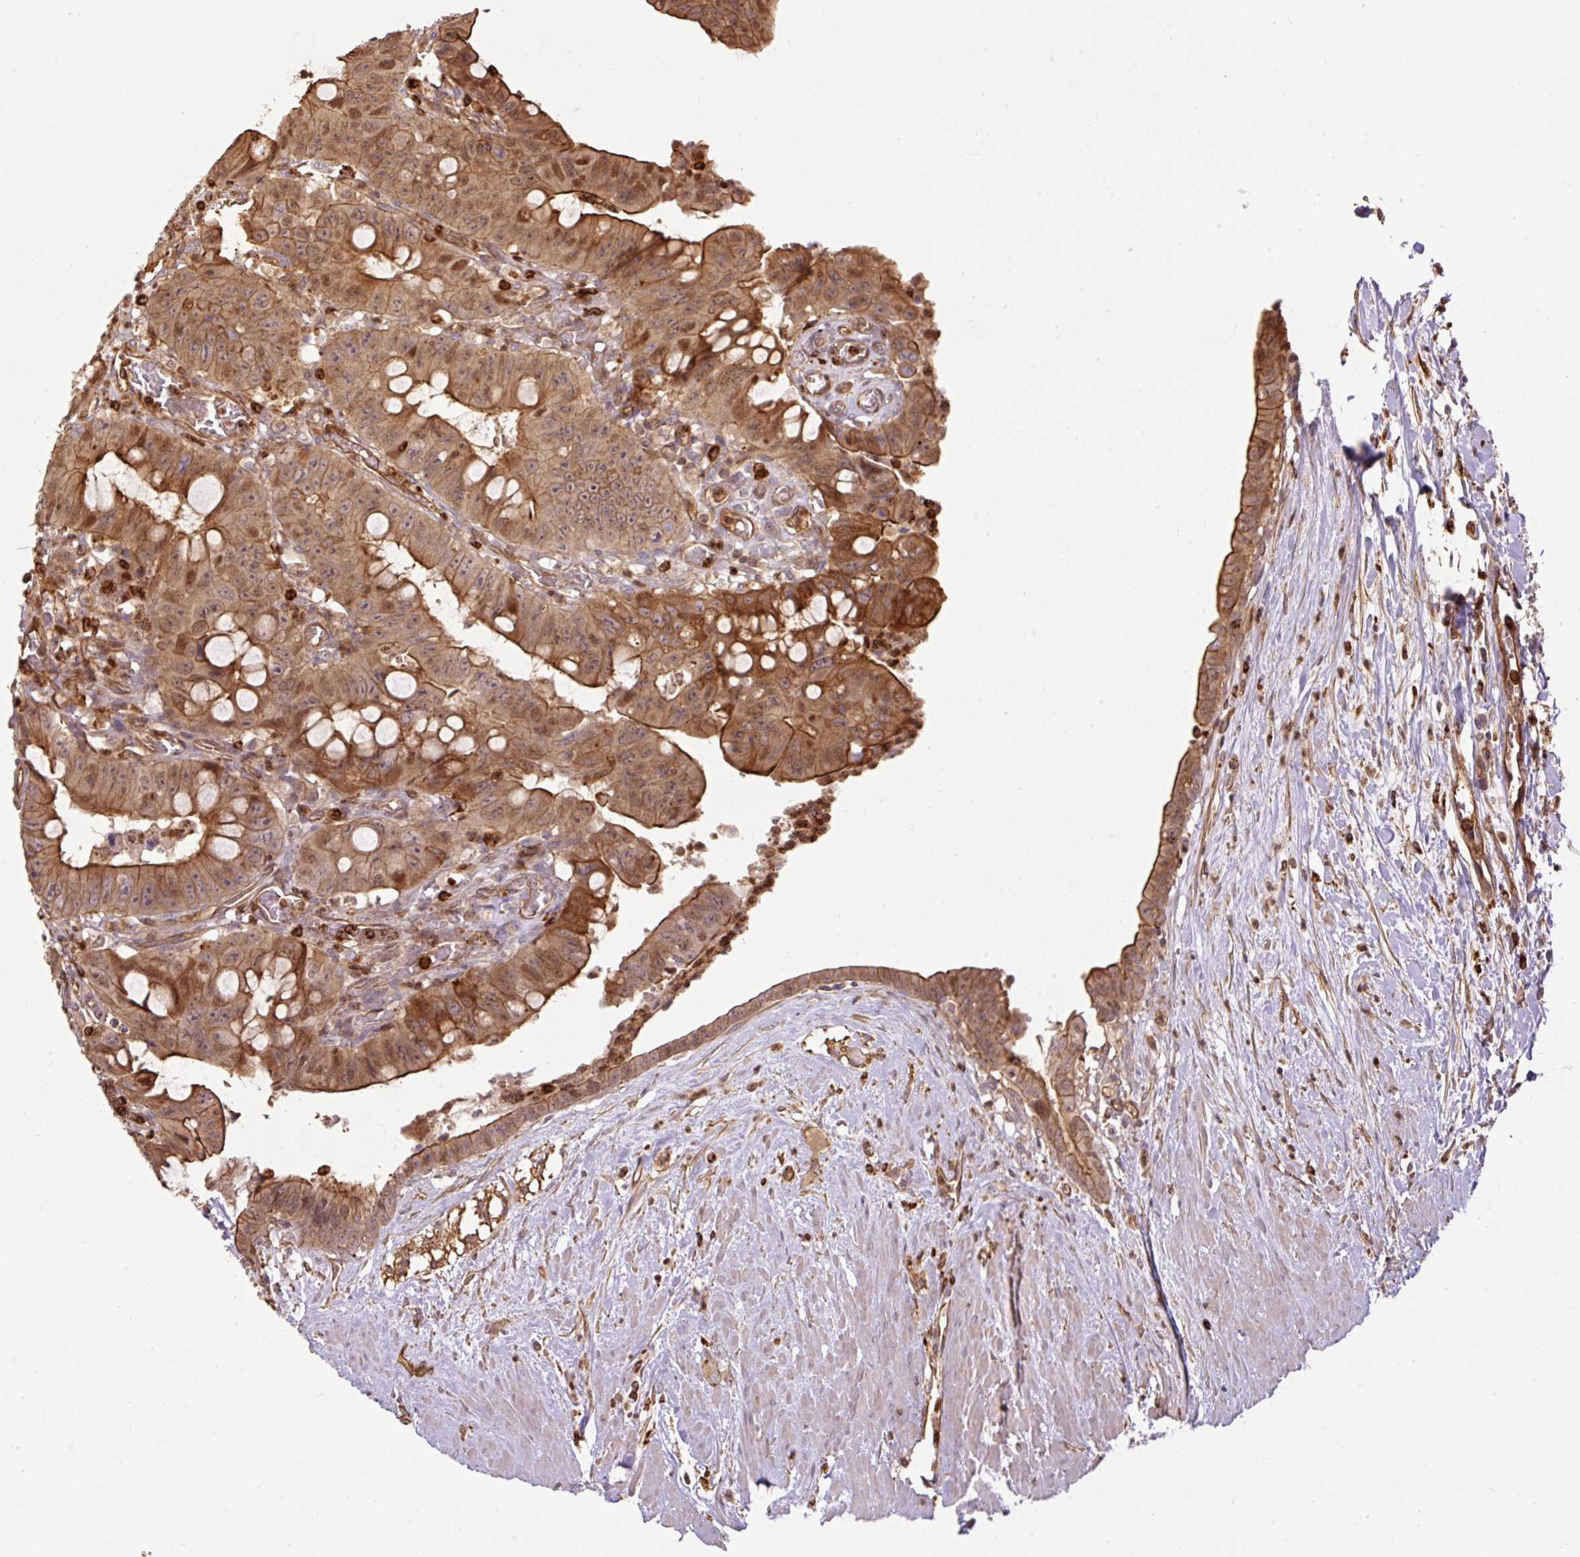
{"staining": {"intensity": "strong", "quantity": ">75%", "location": "cytoplasmic/membranous,nuclear"}, "tissue": "colorectal cancer", "cell_type": "Tumor cells", "image_type": "cancer", "snomed": [{"axis": "morphology", "description": "Adenocarcinoma, NOS"}, {"axis": "topography", "description": "Rectum"}], "caption": "Brown immunohistochemical staining in colorectal cancer displays strong cytoplasmic/membranous and nuclear expression in about >75% of tumor cells.", "gene": "B3GALT5", "patient": {"sex": "male", "age": 78}}